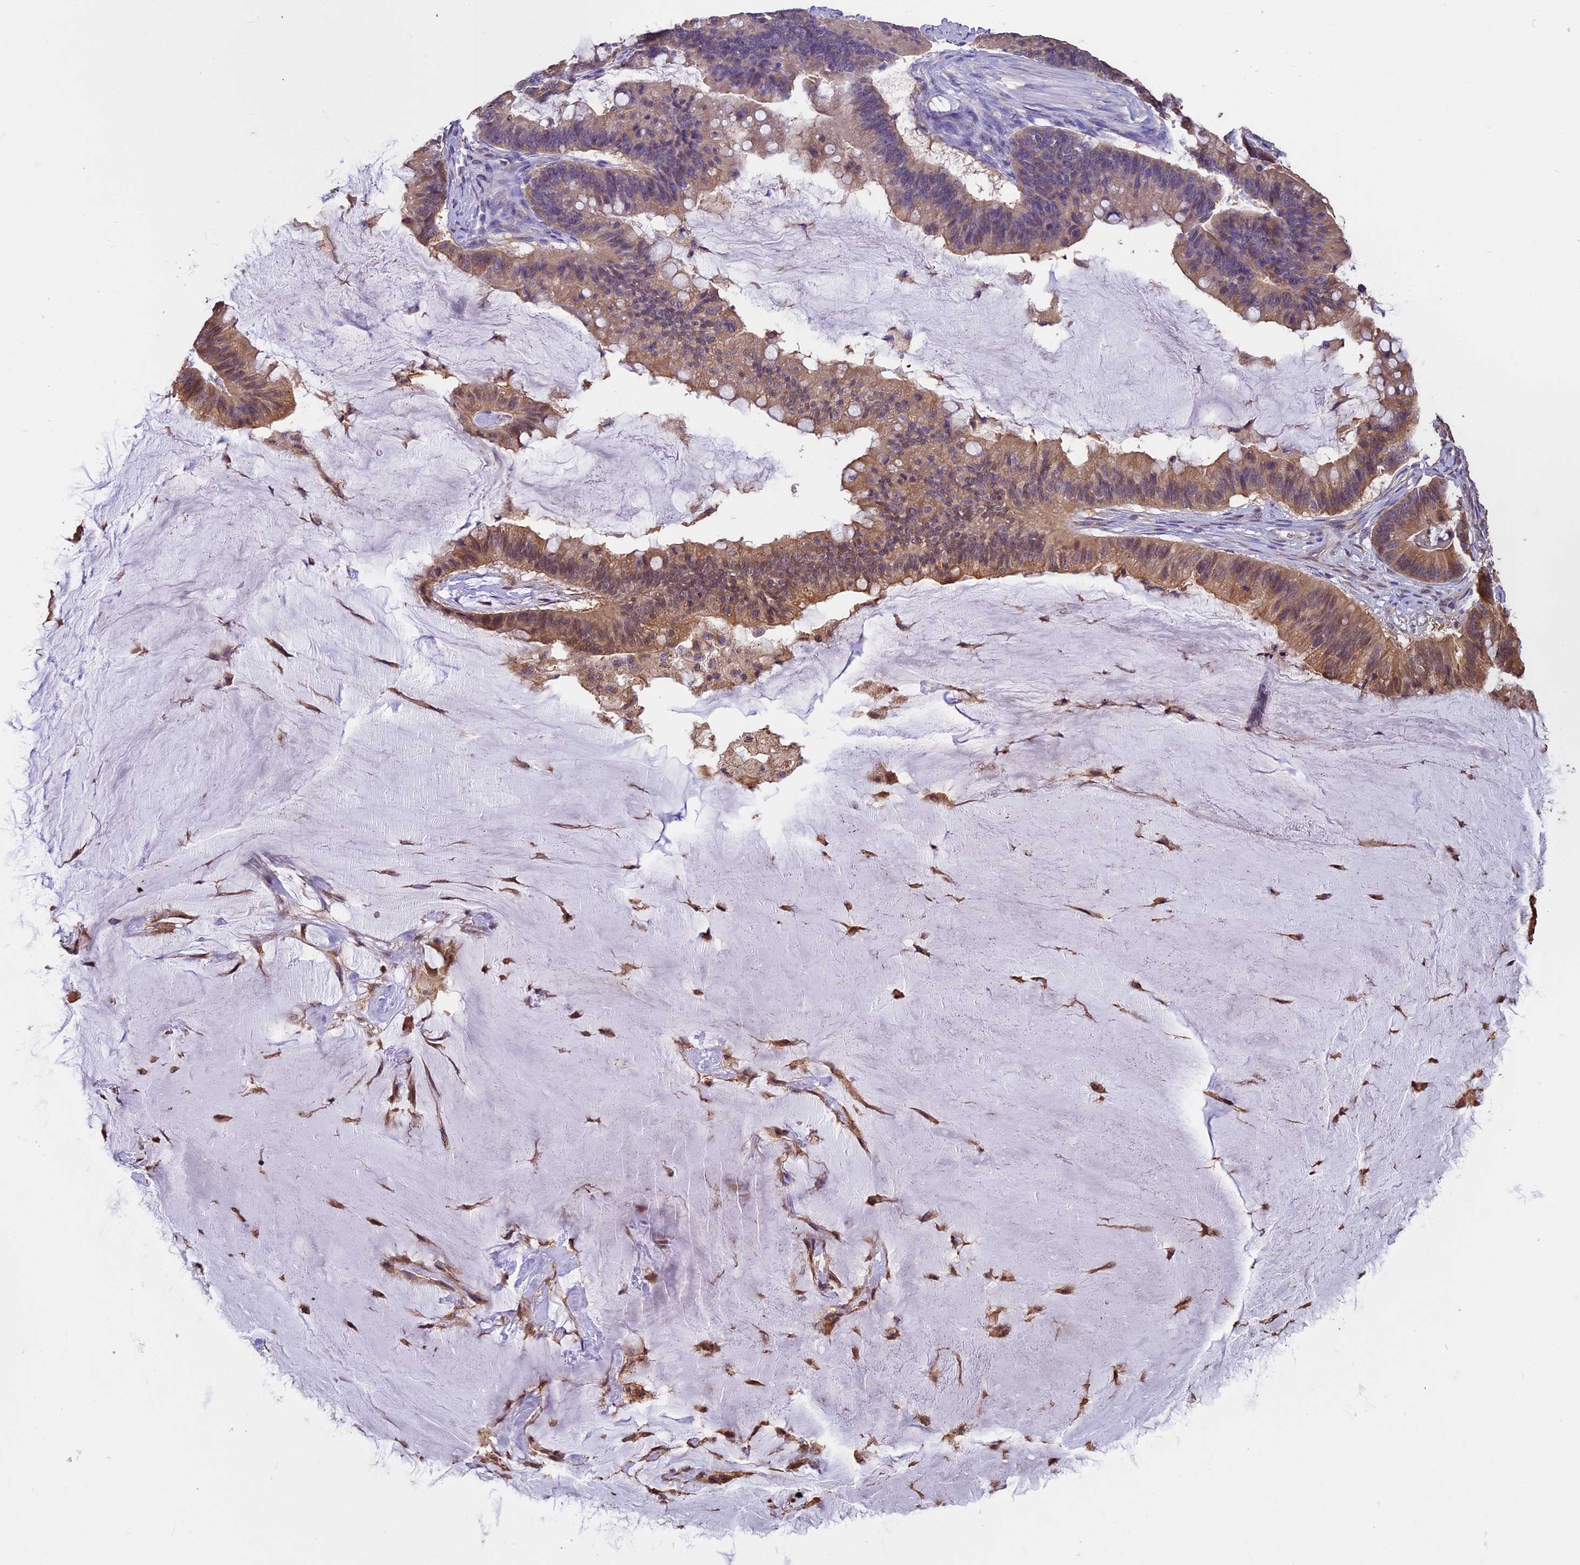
{"staining": {"intensity": "moderate", "quantity": "25%-75%", "location": "cytoplasmic/membranous"}, "tissue": "ovarian cancer", "cell_type": "Tumor cells", "image_type": "cancer", "snomed": [{"axis": "morphology", "description": "Cystadenocarcinoma, mucinous, NOS"}, {"axis": "topography", "description": "Ovary"}], "caption": "Tumor cells reveal medium levels of moderate cytoplasmic/membranous positivity in approximately 25%-75% of cells in human ovarian cancer.", "gene": "CHMP2A", "patient": {"sex": "female", "age": 61}}